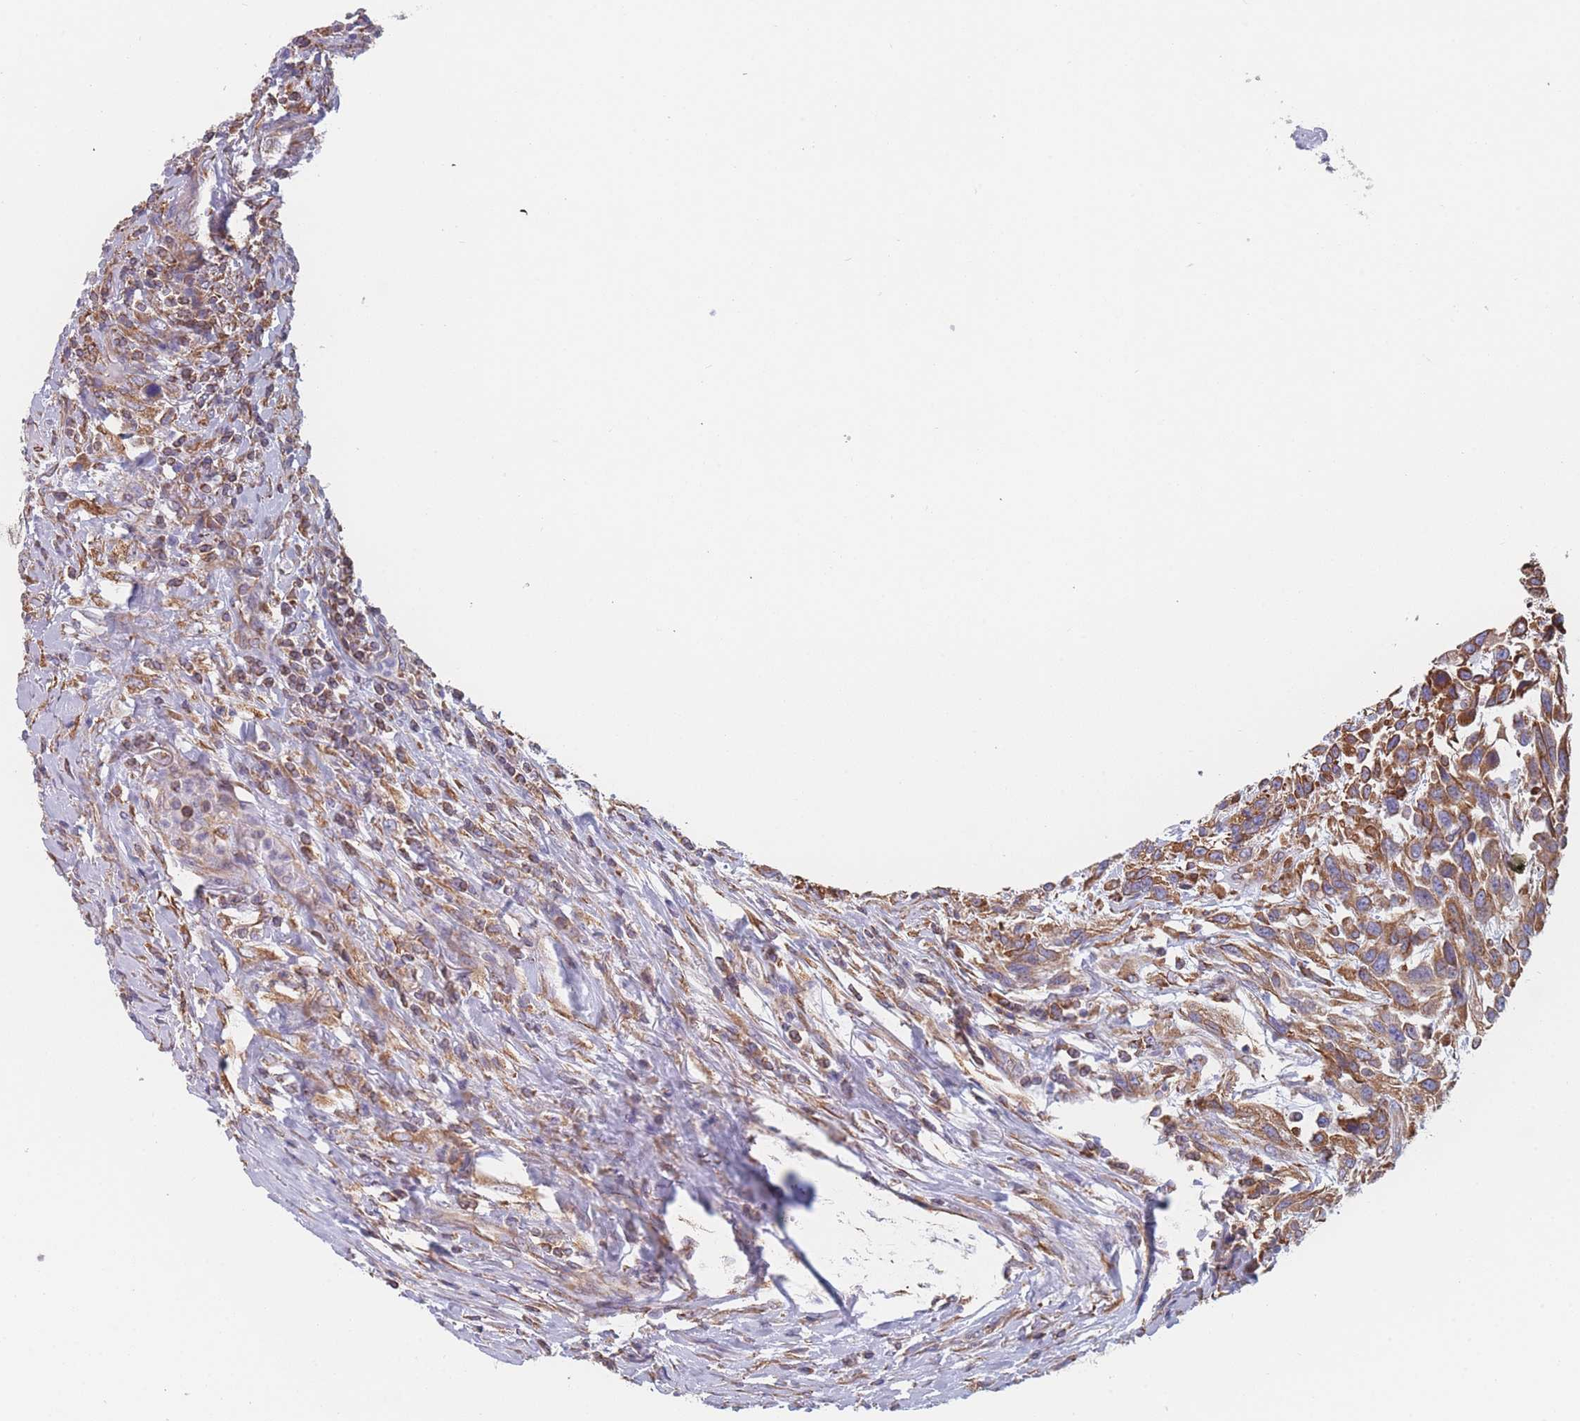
{"staining": {"intensity": "moderate", "quantity": ">75%", "location": "cytoplasmic/membranous"}, "tissue": "urothelial cancer", "cell_type": "Tumor cells", "image_type": "cancer", "snomed": [{"axis": "morphology", "description": "Urothelial carcinoma, High grade"}, {"axis": "topography", "description": "Urinary bladder"}], "caption": "This micrograph shows IHC staining of urothelial cancer, with medium moderate cytoplasmic/membranous expression in about >75% of tumor cells.", "gene": "OR7C2", "patient": {"sex": "female", "age": 70}}